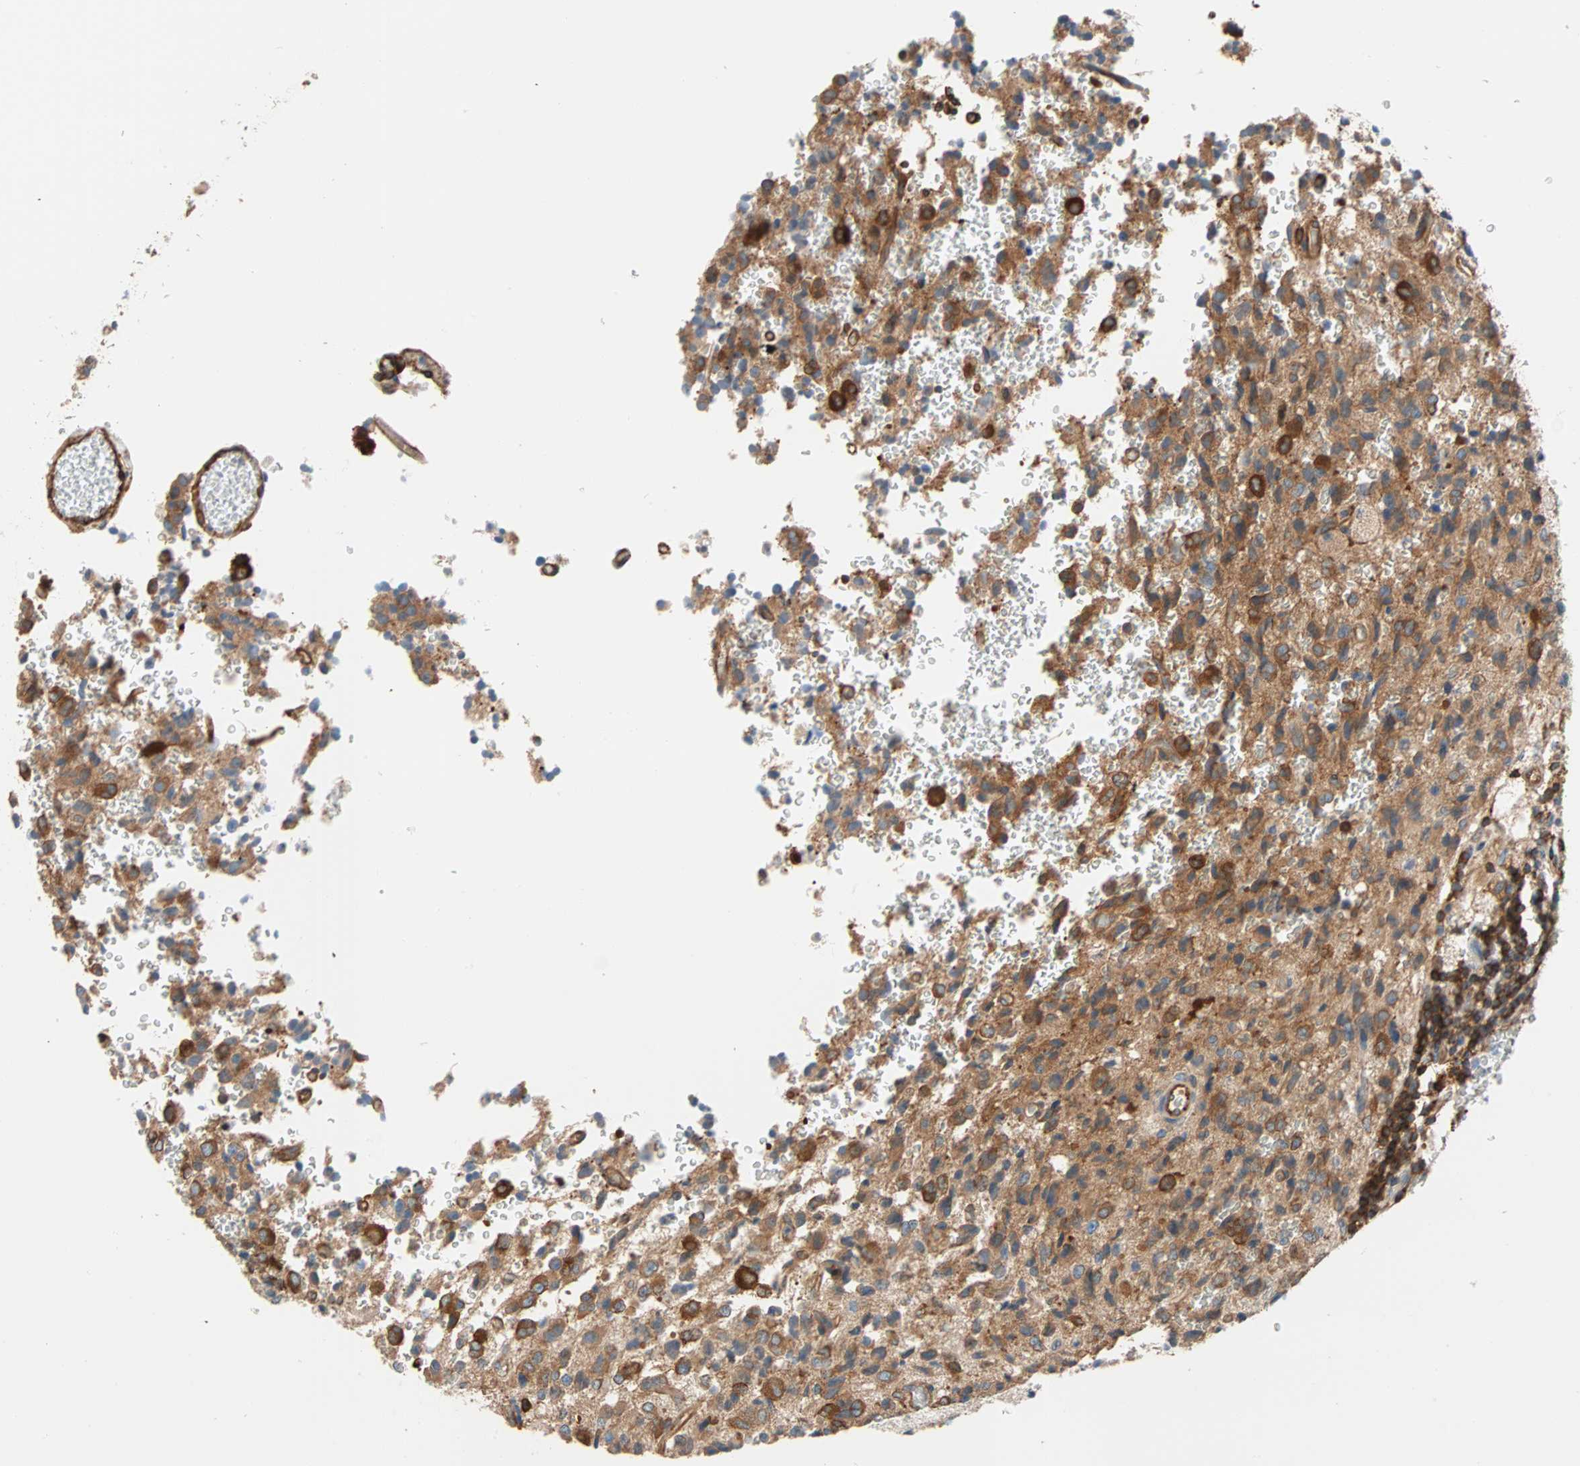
{"staining": {"intensity": "strong", "quantity": ">75%", "location": "cytoplasmic/membranous"}, "tissue": "glioma", "cell_type": "Tumor cells", "image_type": "cancer", "snomed": [{"axis": "morphology", "description": "Glioma, malignant, High grade"}, {"axis": "topography", "description": "pancreas cauda"}], "caption": "Protein staining demonstrates strong cytoplasmic/membranous positivity in about >75% of tumor cells in glioma.", "gene": "EEF2", "patient": {"sex": "male", "age": 60}}